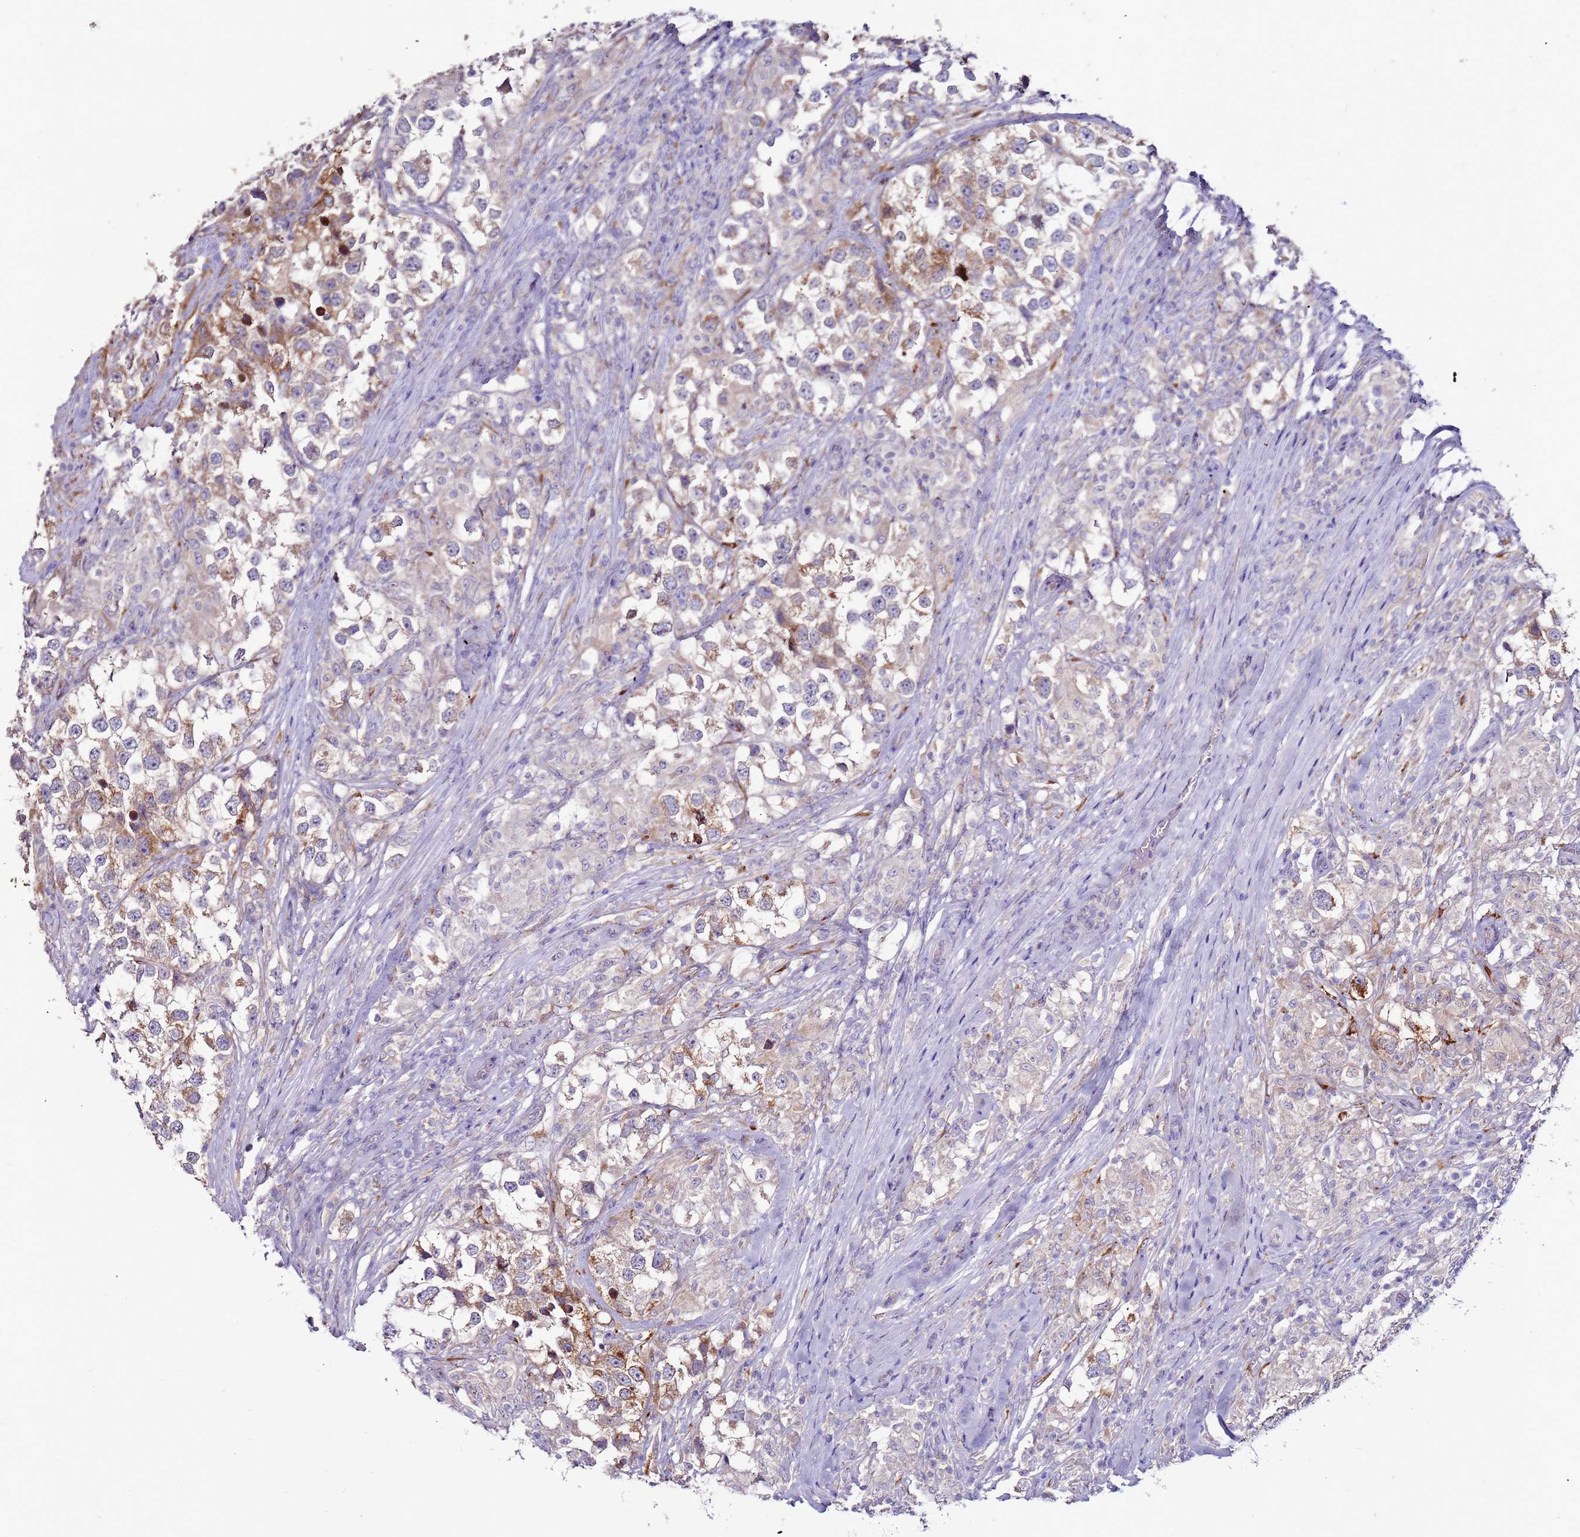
{"staining": {"intensity": "moderate", "quantity": "25%-75%", "location": "cytoplasmic/membranous"}, "tissue": "testis cancer", "cell_type": "Tumor cells", "image_type": "cancer", "snomed": [{"axis": "morphology", "description": "Seminoma, NOS"}, {"axis": "topography", "description": "Testis"}], "caption": "A brown stain labels moderate cytoplasmic/membranous staining of a protein in human testis cancer tumor cells.", "gene": "SLC44A3", "patient": {"sex": "male", "age": 46}}